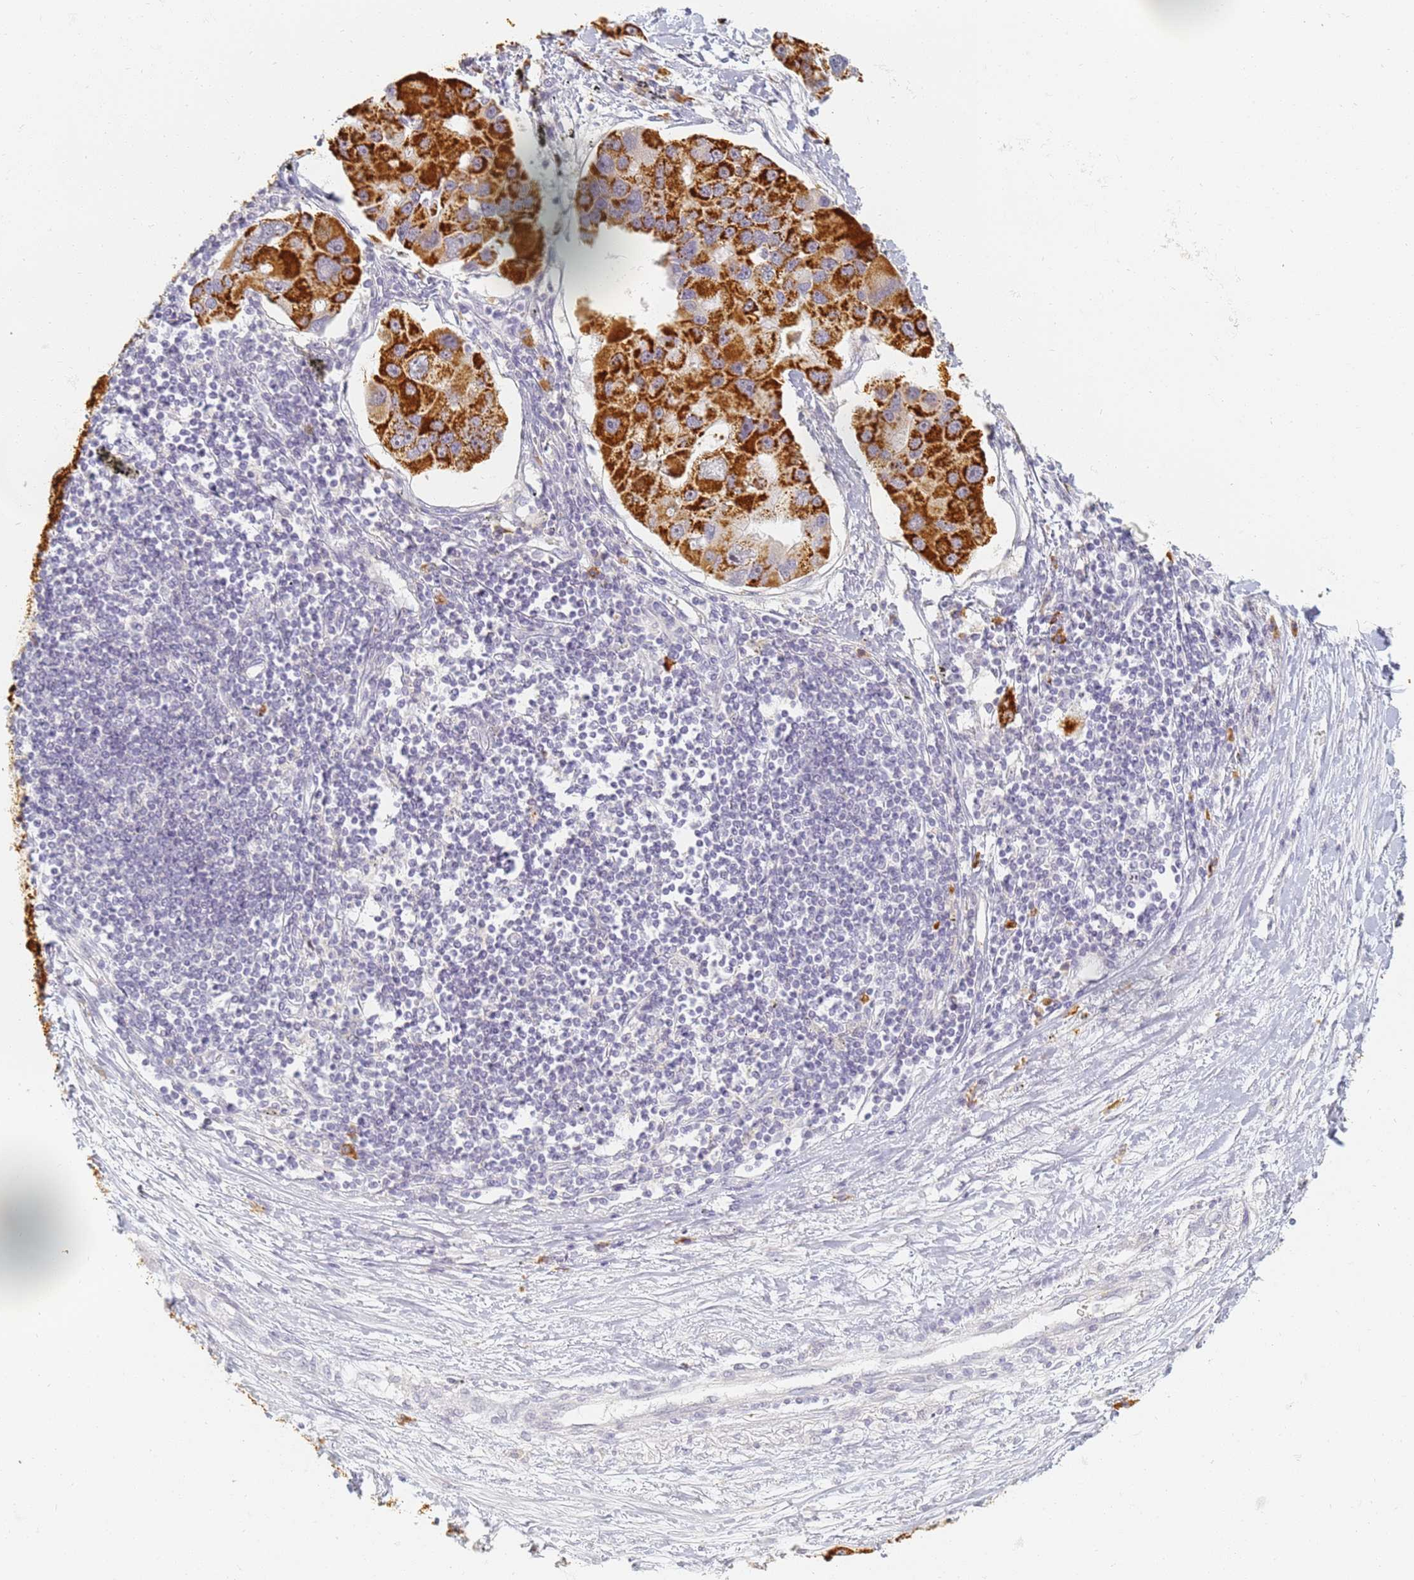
{"staining": {"intensity": "strong", "quantity": ">75%", "location": "cytoplasmic/membranous"}, "tissue": "lung cancer", "cell_type": "Tumor cells", "image_type": "cancer", "snomed": [{"axis": "morphology", "description": "Adenocarcinoma, NOS"}, {"axis": "topography", "description": "Lung"}], "caption": "Tumor cells demonstrate high levels of strong cytoplasmic/membranous staining in about >75% of cells in lung adenocarcinoma.", "gene": "SLC38A9", "patient": {"sex": "female", "age": 54}}